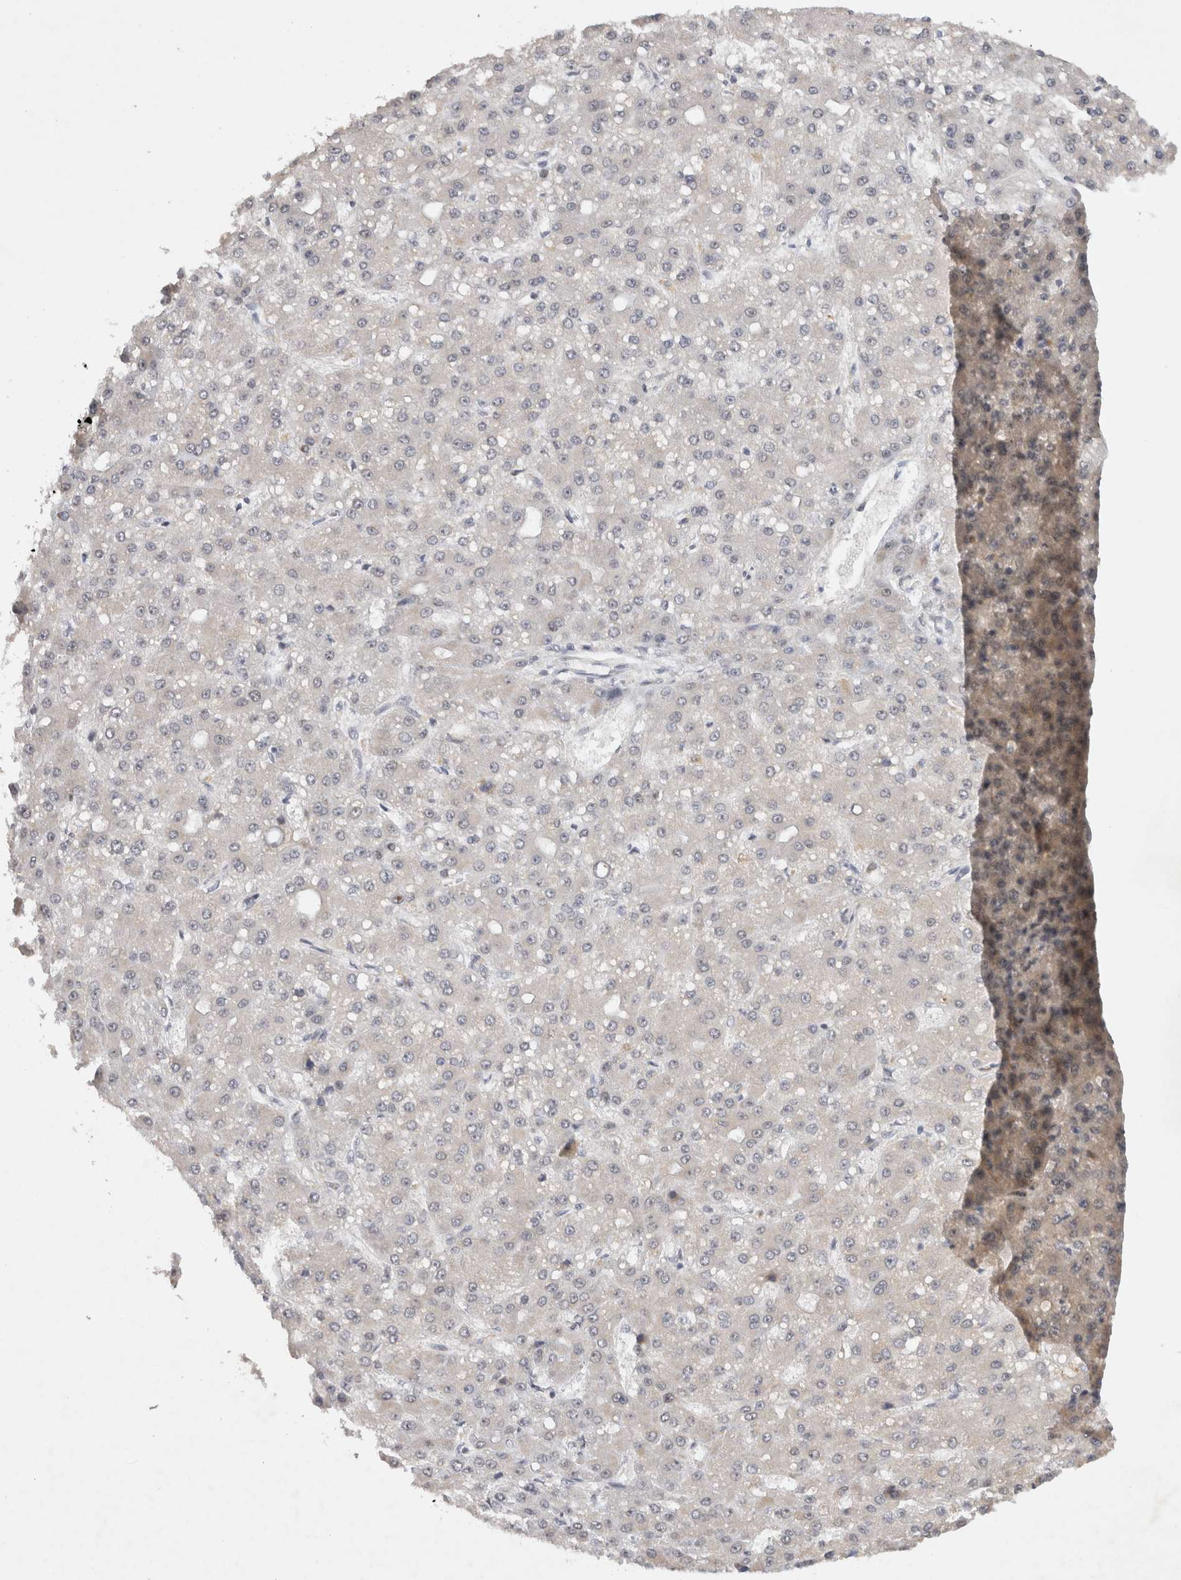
{"staining": {"intensity": "negative", "quantity": "none", "location": "none"}, "tissue": "liver cancer", "cell_type": "Tumor cells", "image_type": "cancer", "snomed": [{"axis": "morphology", "description": "Carcinoma, Hepatocellular, NOS"}, {"axis": "topography", "description": "Liver"}], "caption": "The micrograph exhibits no staining of tumor cells in liver cancer.", "gene": "HESX1", "patient": {"sex": "male", "age": 67}}